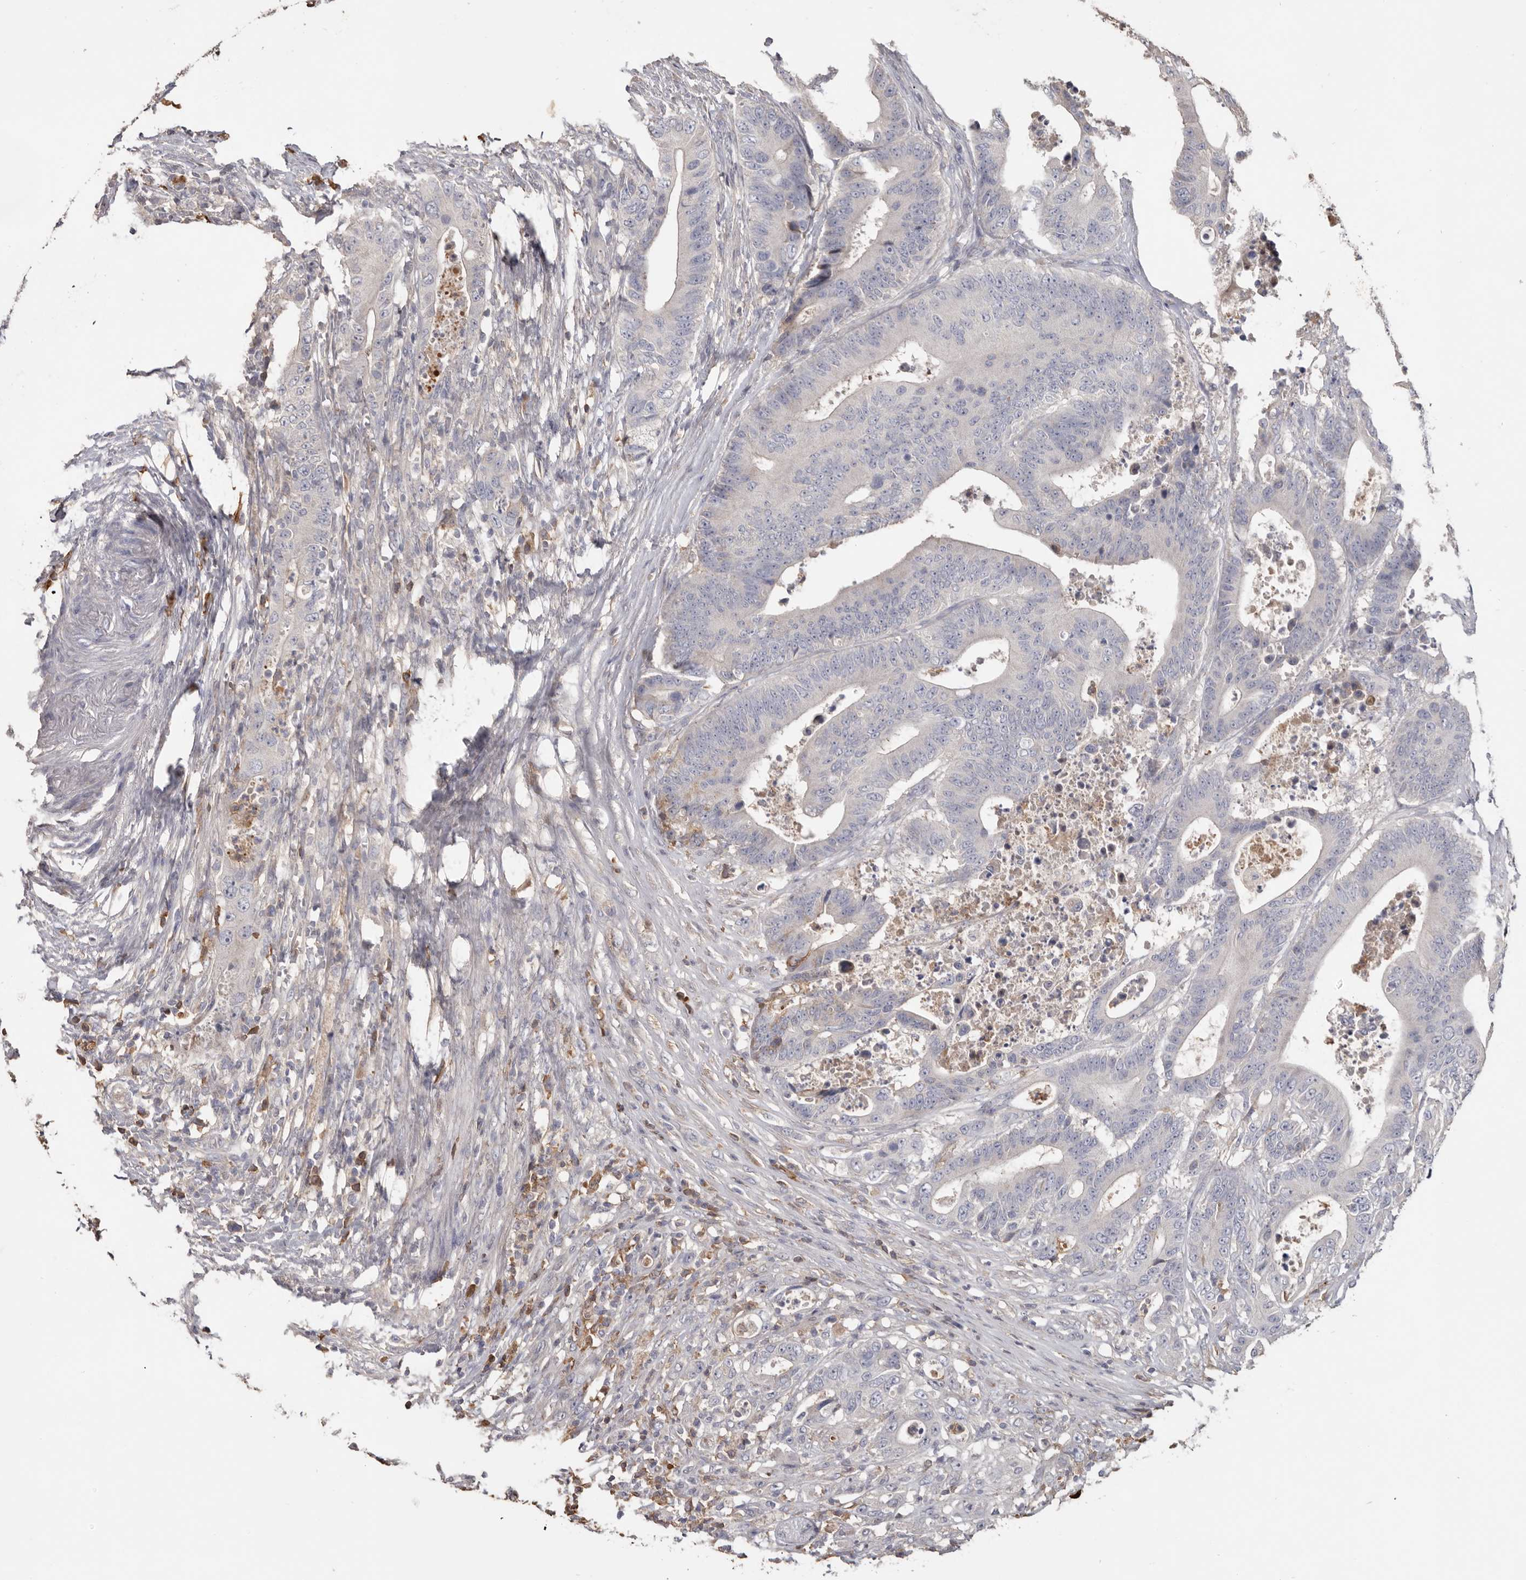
{"staining": {"intensity": "negative", "quantity": "none", "location": "none"}, "tissue": "colorectal cancer", "cell_type": "Tumor cells", "image_type": "cancer", "snomed": [{"axis": "morphology", "description": "Adenocarcinoma, NOS"}, {"axis": "topography", "description": "Colon"}], "caption": "This is an IHC histopathology image of human colorectal adenocarcinoma. There is no positivity in tumor cells.", "gene": "HCAR2", "patient": {"sex": "male", "age": 83}}